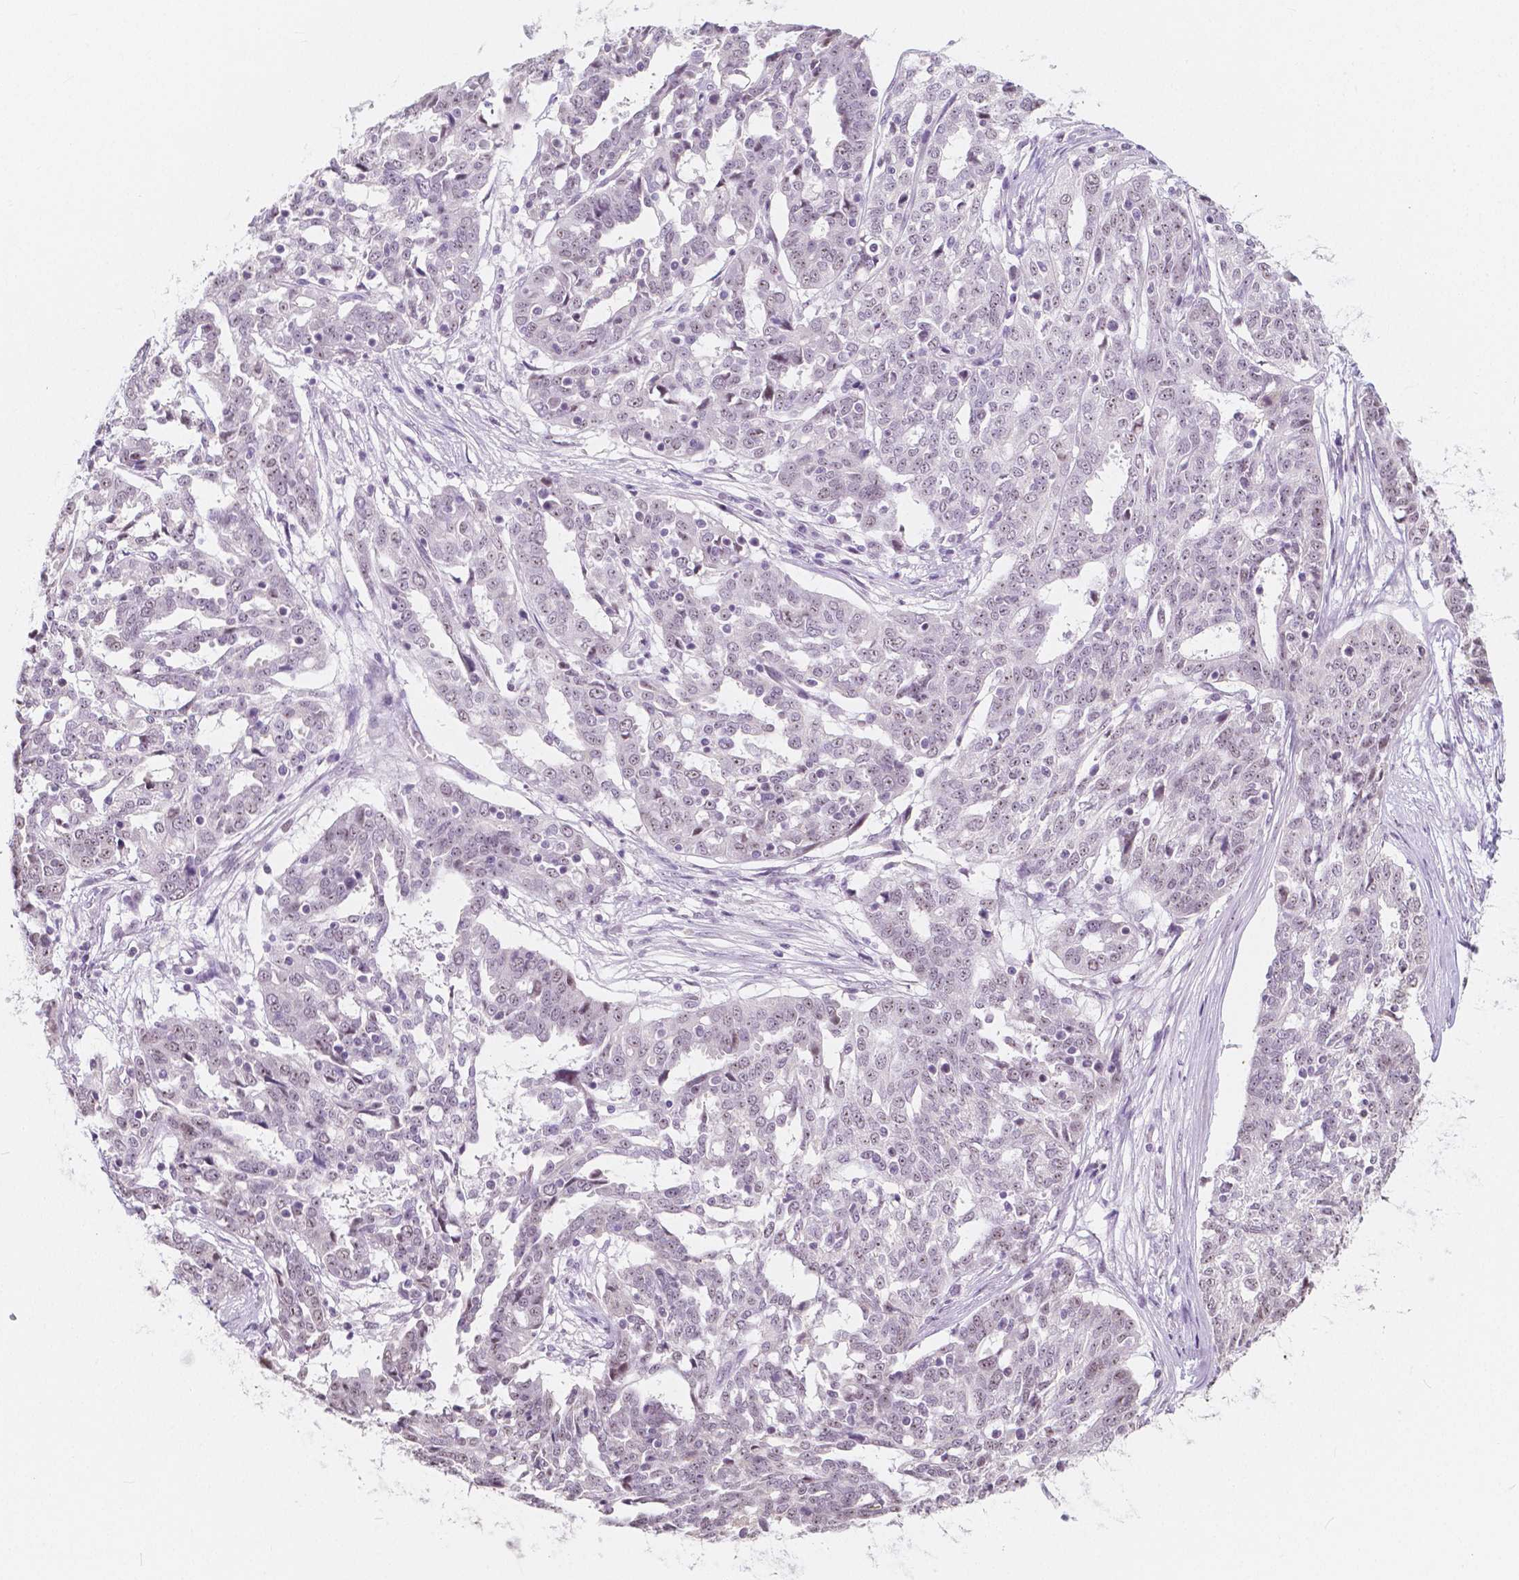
{"staining": {"intensity": "negative", "quantity": "none", "location": "none"}, "tissue": "ovarian cancer", "cell_type": "Tumor cells", "image_type": "cancer", "snomed": [{"axis": "morphology", "description": "Cystadenocarcinoma, serous, NOS"}, {"axis": "topography", "description": "Ovary"}], "caption": "Ovarian serous cystadenocarcinoma was stained to show a protein in brown. There is no significant expression in tumor cells.", "gene": "NOLC1", "patient": {"sex": "female", "age": 67}}